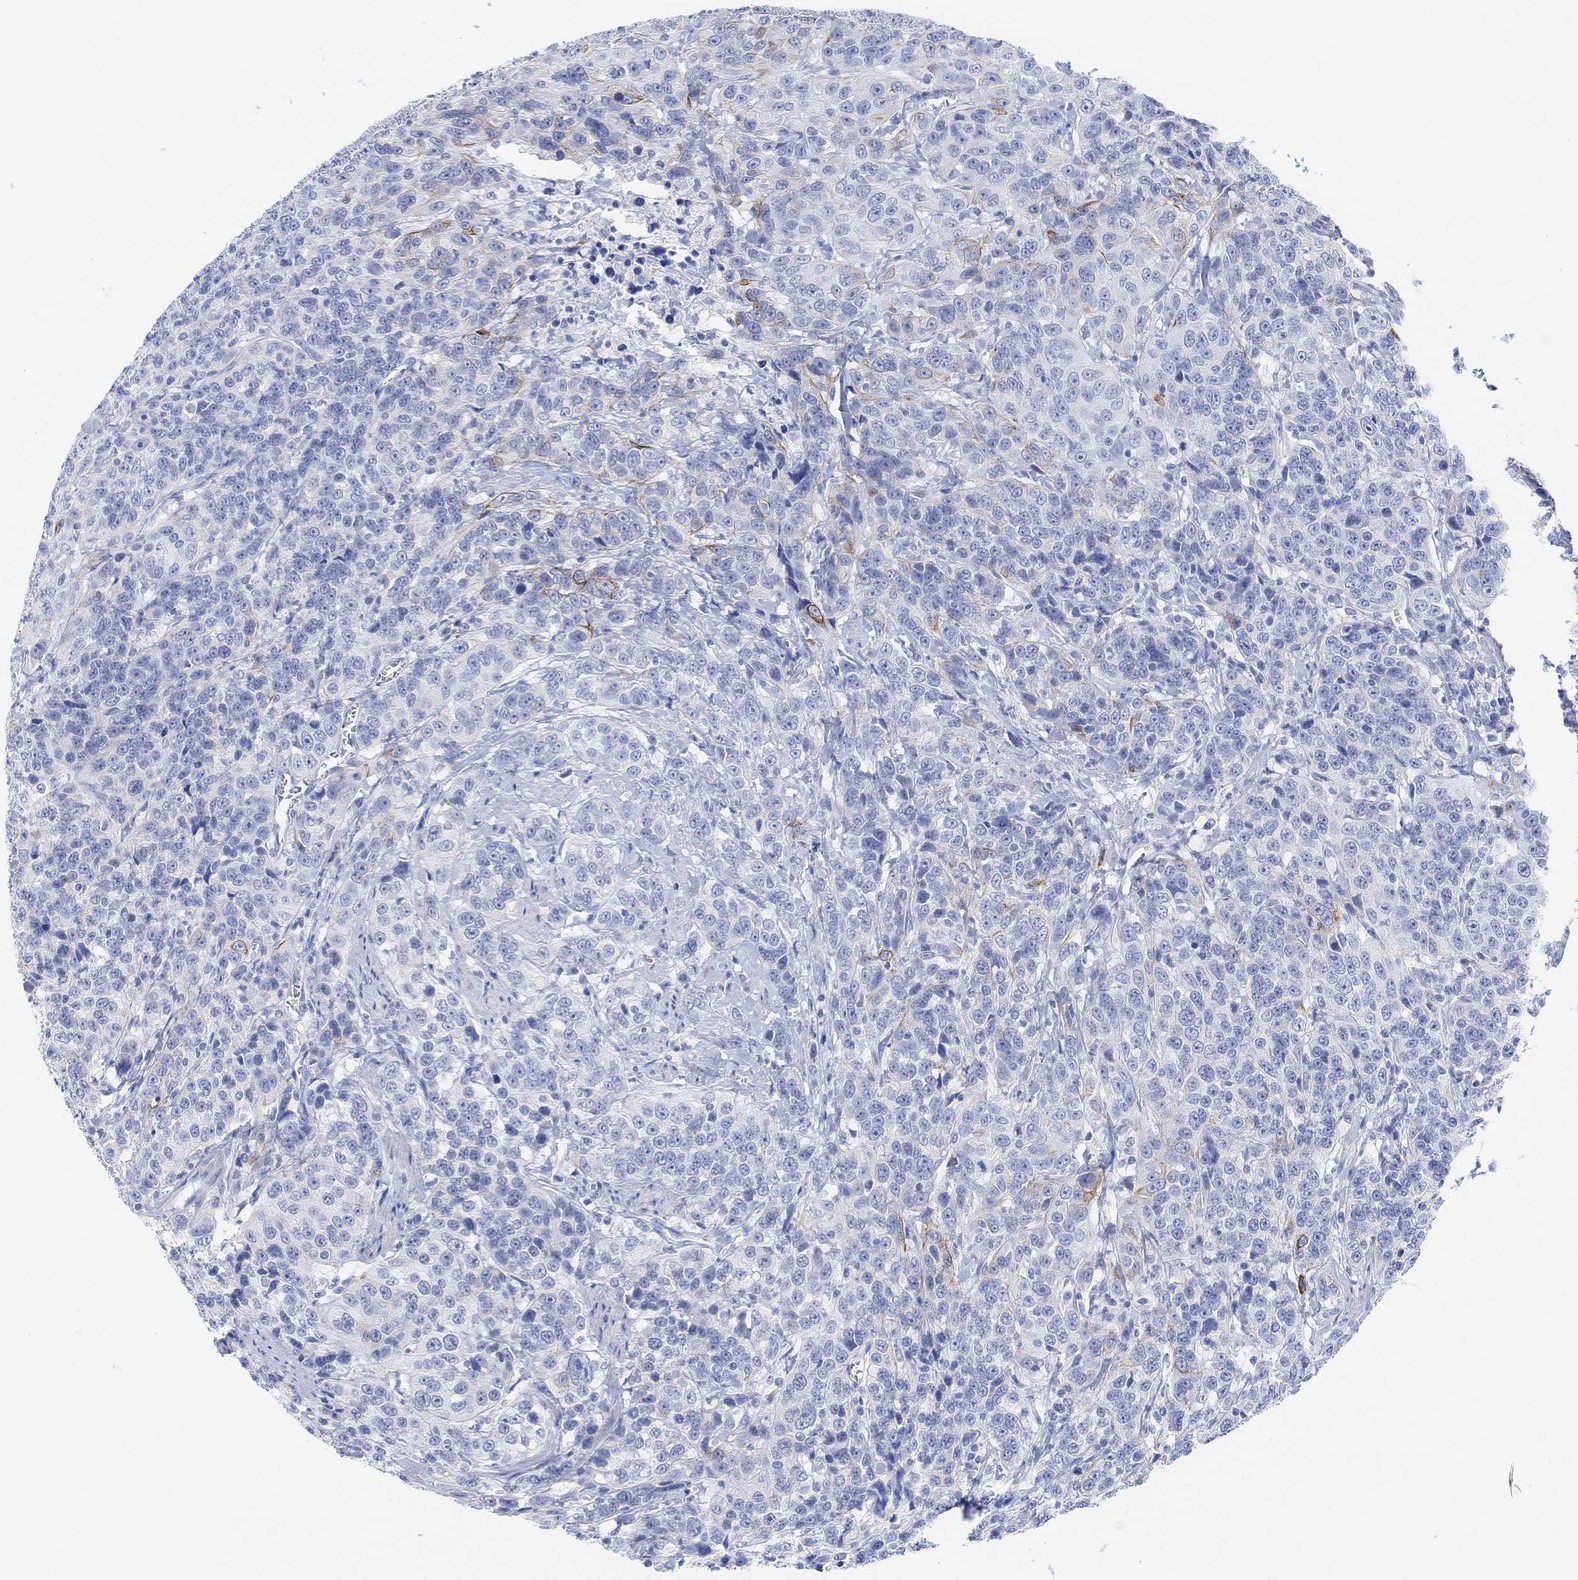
{"staining": {"intensity": "moderate", "quantity": "<25%", "location": "cytoplasmic/membranous"}, "tissue": "urothelial cancer", "cell_type": "Tumor cells", "image_type": "cancer", "snomed": [{"axis": "morphology", "description": "Urothelial carcinoma, NOS"}, {"axis": "morphology", "description": "Urothelial carcinoma, High grade"}, {"axis": "topography", "description": "Urinary bladder"}], "caption": "Moderate cytoplasmic/membranous staining for a protein is seen in about <25% of tumor cells of urothelial cancer using IHC.", "gene": "ENO4", "patient": {"sex": "female", "age": 73}}